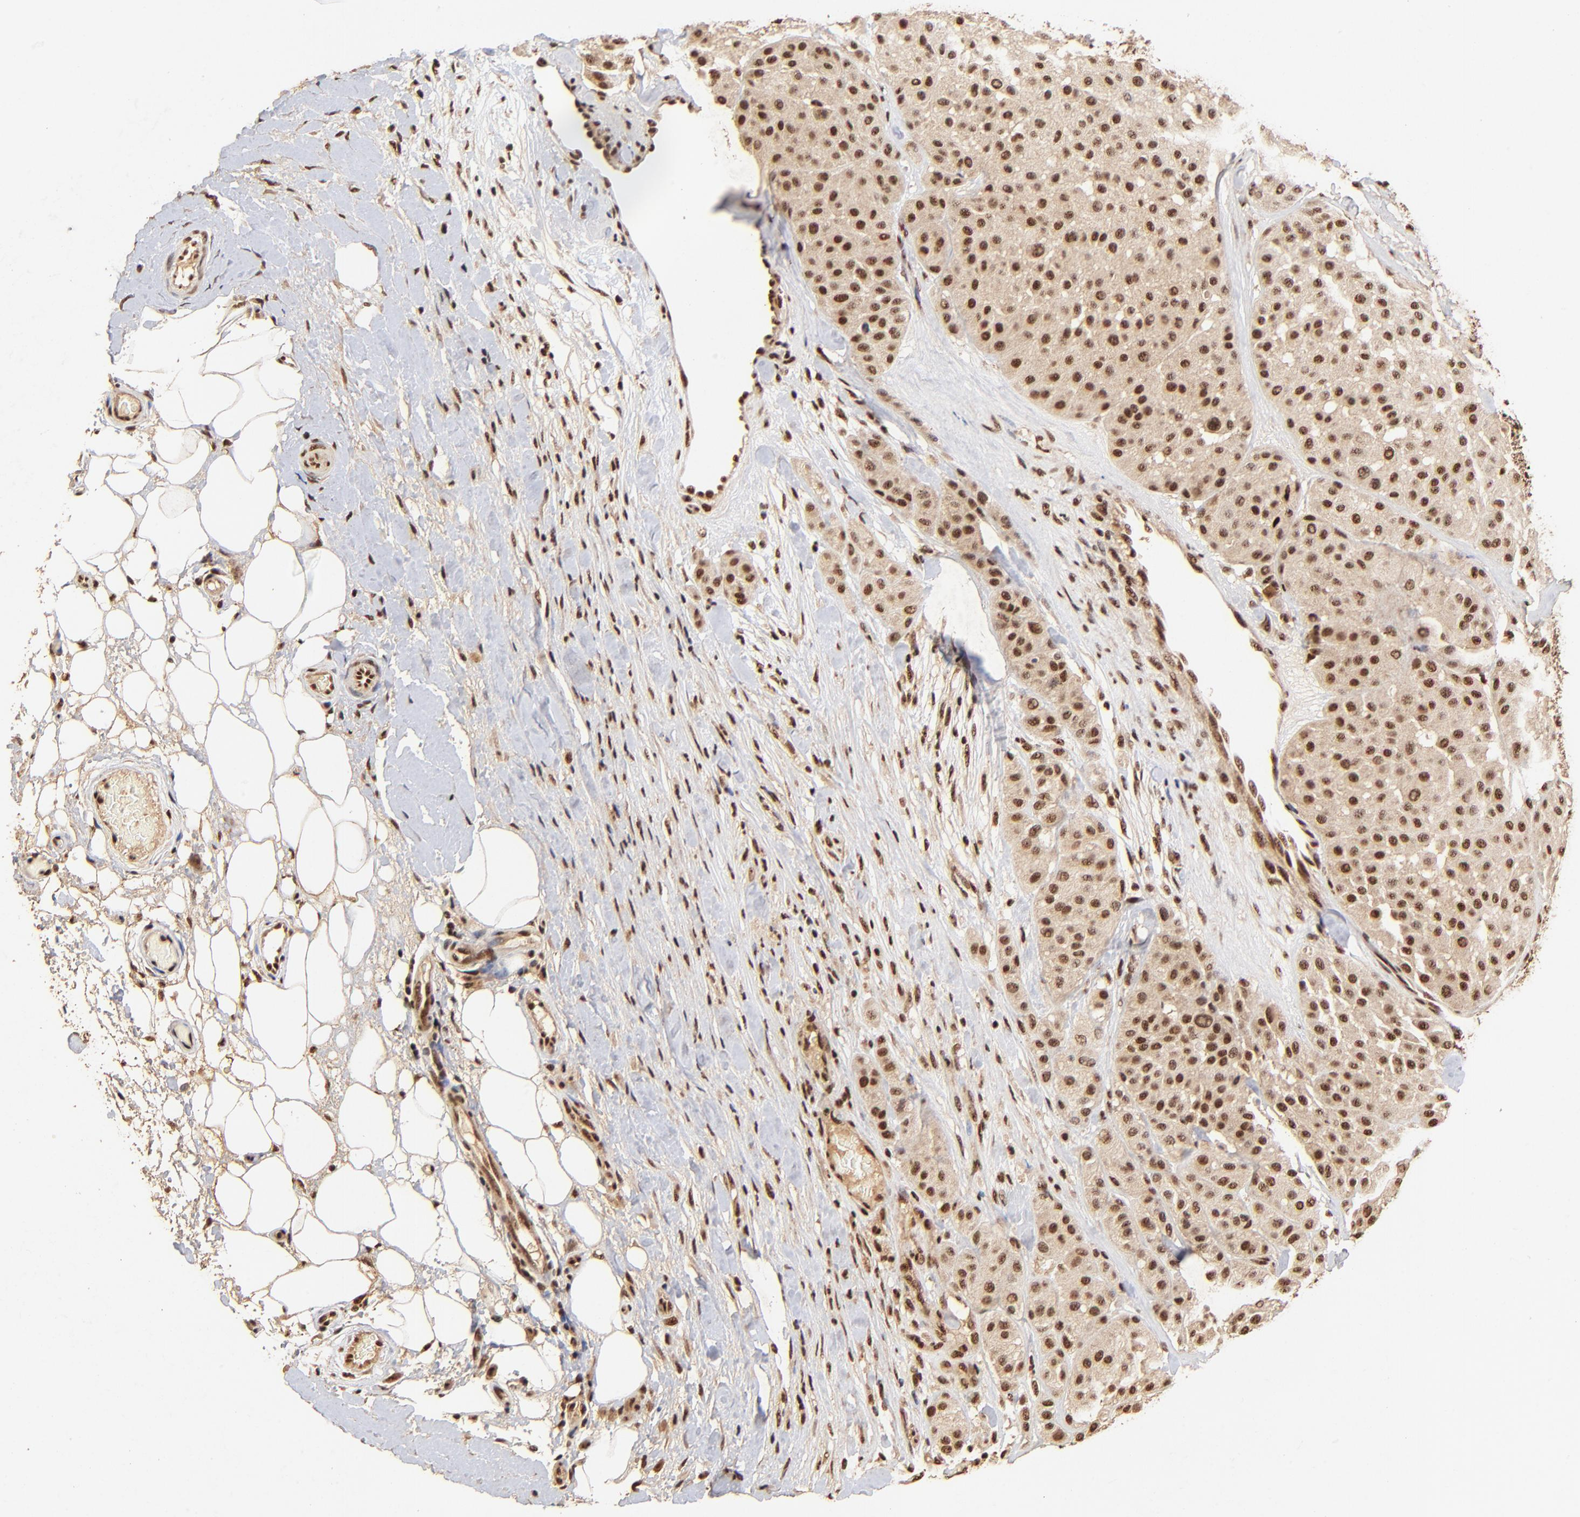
{"staining": {"intensity": "strong", "quantity": ">75%", "location": "cytoplasmic/membranous,nuclear"}, "tissue": "melanoma", "cell_type": "Tumor cells", "image_type": "cancer", "snomed": [{"axis": "morphology", "description": "Normal tissue, NOS"}, {"axis": "morphology", "description": "Malignant melanoma, Metastatic site"}, {"axis": "topography", "description": "Skin"}], "caption": "A photomicrograph of malignant melanoma (metastatic site) stained for a protein reveals strong cytoplasmic/membranous and nuclear brown staining in tumor cells. (DAB IHC, brown staining for protein, blue staining for nuclei).", "gene": "MED12", "patient": {"sex": "male", "age": 41}}